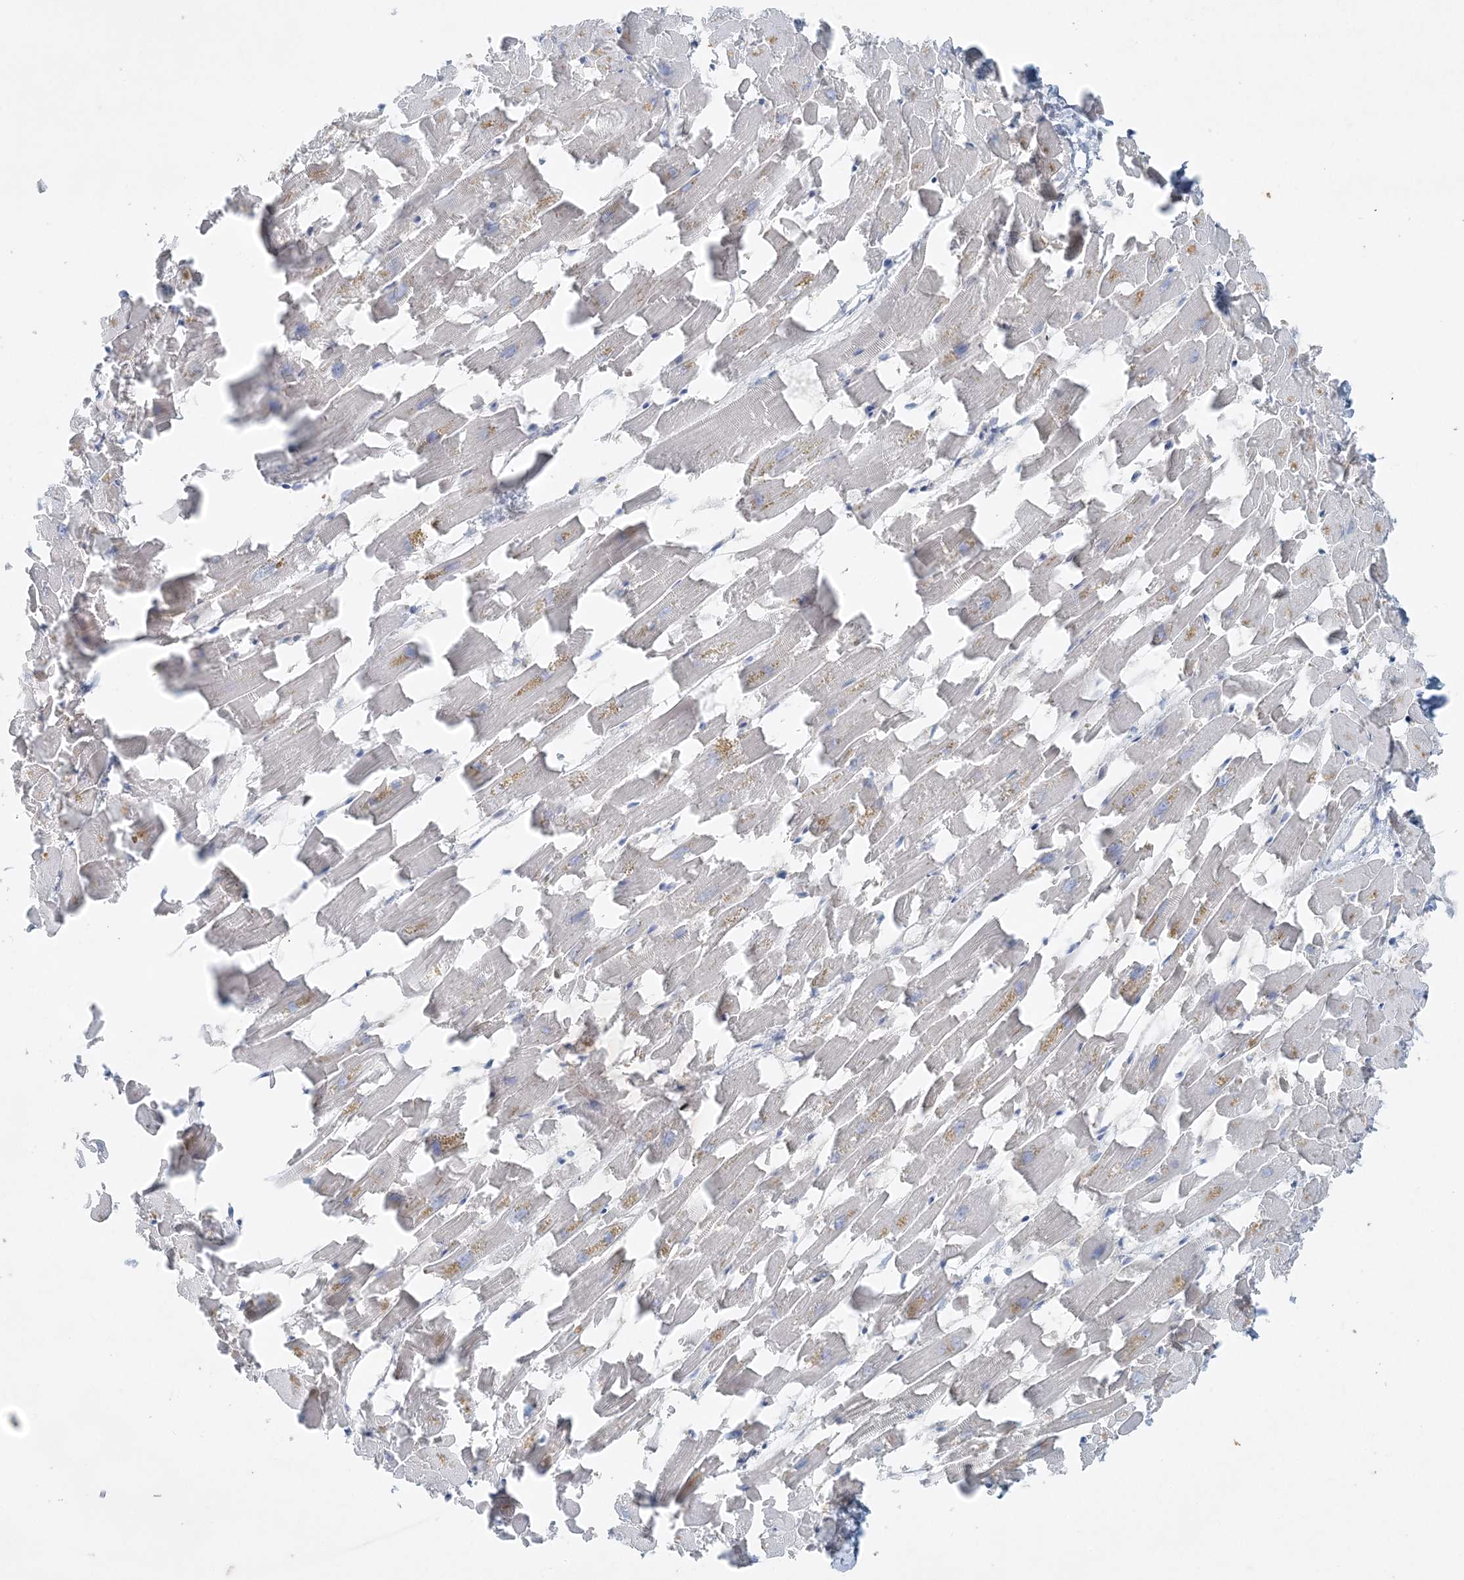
{"staining": {"intensity": "weak", "quantity": "25%-75%", "location": "cytoplasmic/membranous"}, "tissue": "heart muscle", "cell_type": "Cardiomyocytes", "image_type": "normal", "snomed": [{"axis": "morphology", "description": "Normal tissue, NOS"}, {"axis": "topography", "description": "Heart"}], "caption": "Immunohistochemistry (IHC) (DAB (3,3'-diaminobenzidine)) staining of benign heart muscle shows weak cytoplasmic/membranous protein expression in approximately 25%-75% of cardiomyocytes. The protein is shown in brown color, while the nuclei are stained blue.", "gene": "ATP11A", "patient": {"sex": "female", "age": 64}}